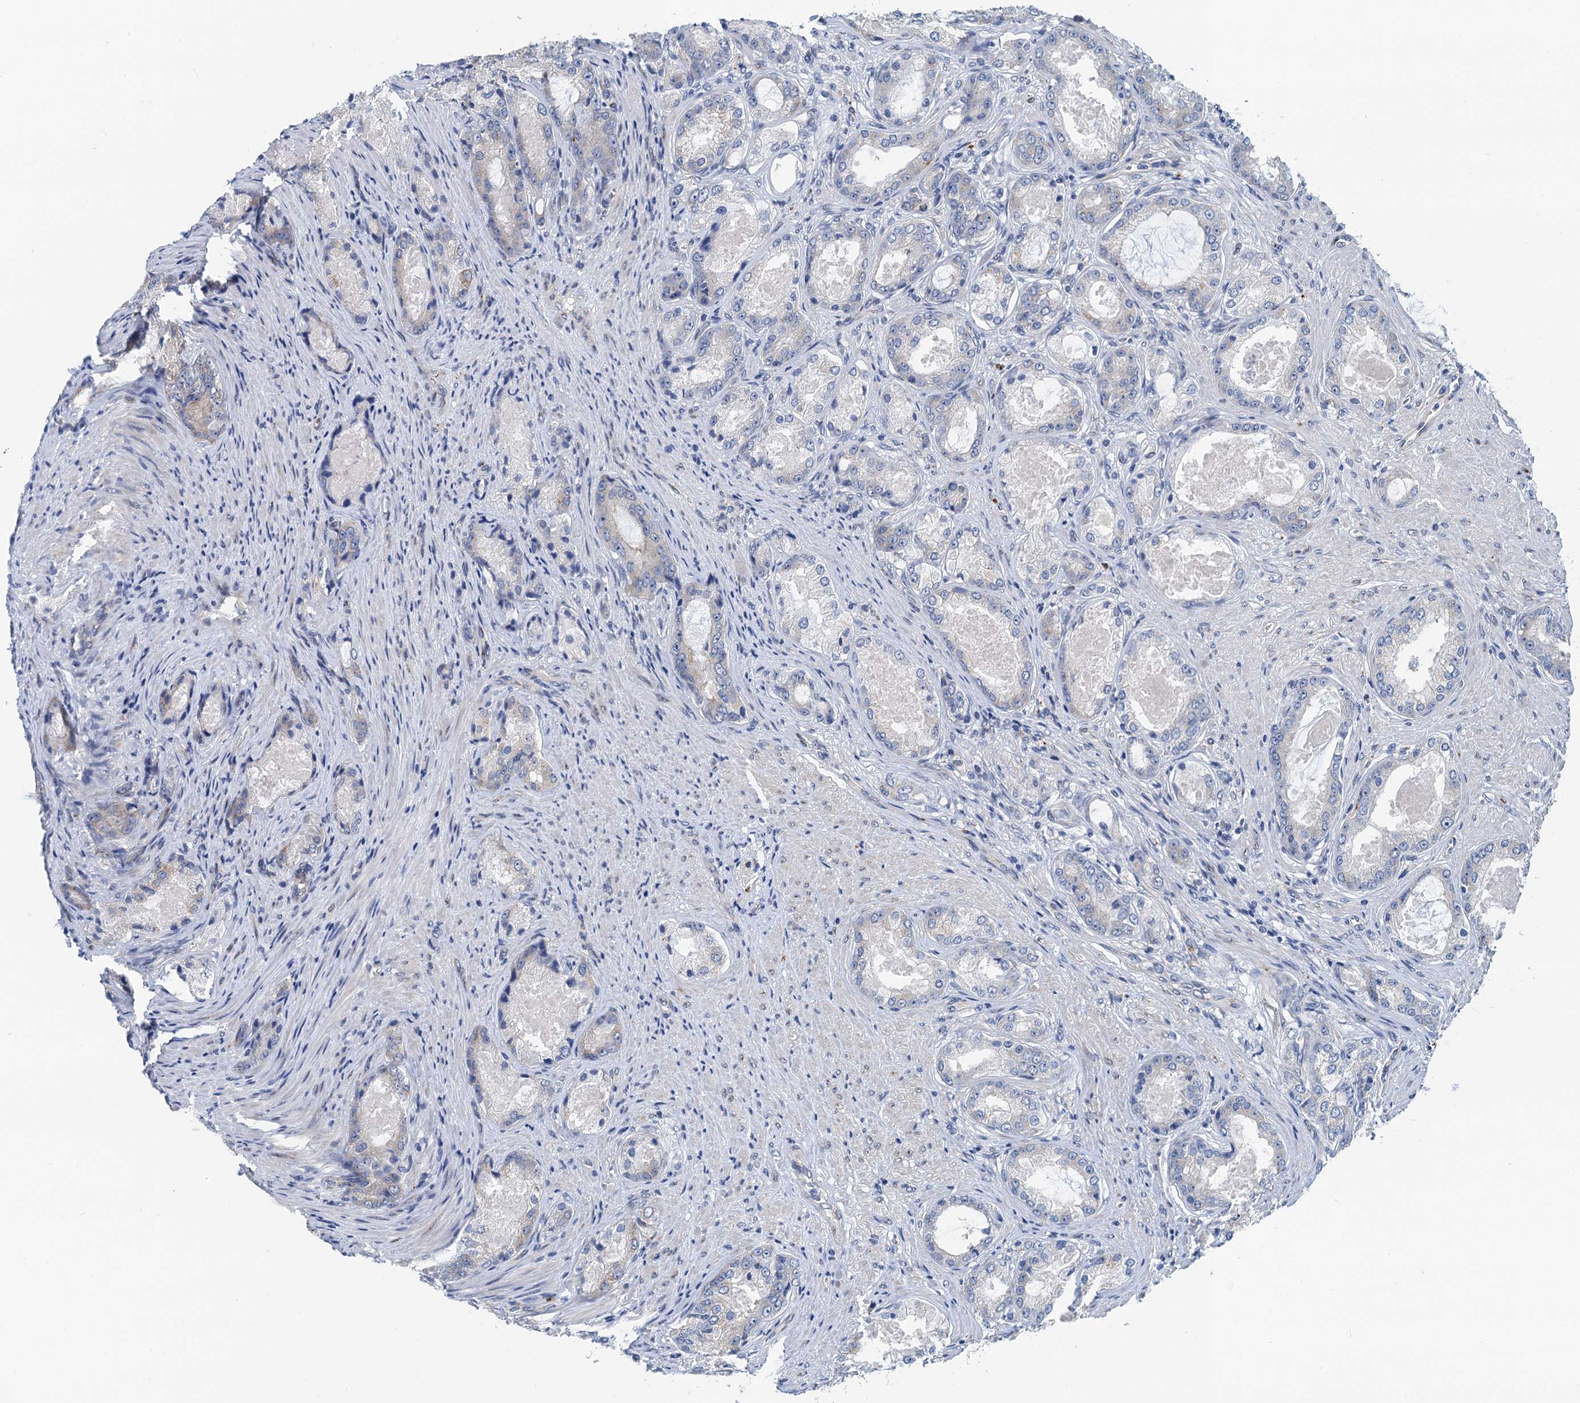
{"staining": {"intensity": "negative", "quantity": "none", "location": "none"}, "tissue": "prostate cancer", "cell_type": "Tumor cells", "image_type": "cancer", "snomed": [{"axis": "morphology", "description": "Adenocarcinoma, Low grade"}, {"axis": "topography", "description": "Prostate"}], "caption": "Low-grade adenocarcinoma (prostate) stained for a protein using immunohistochemistry (IHC) exhibits no staining tumor cells.", "gene": "NBEA", "patient": {"sex": "male", "age": 68}}